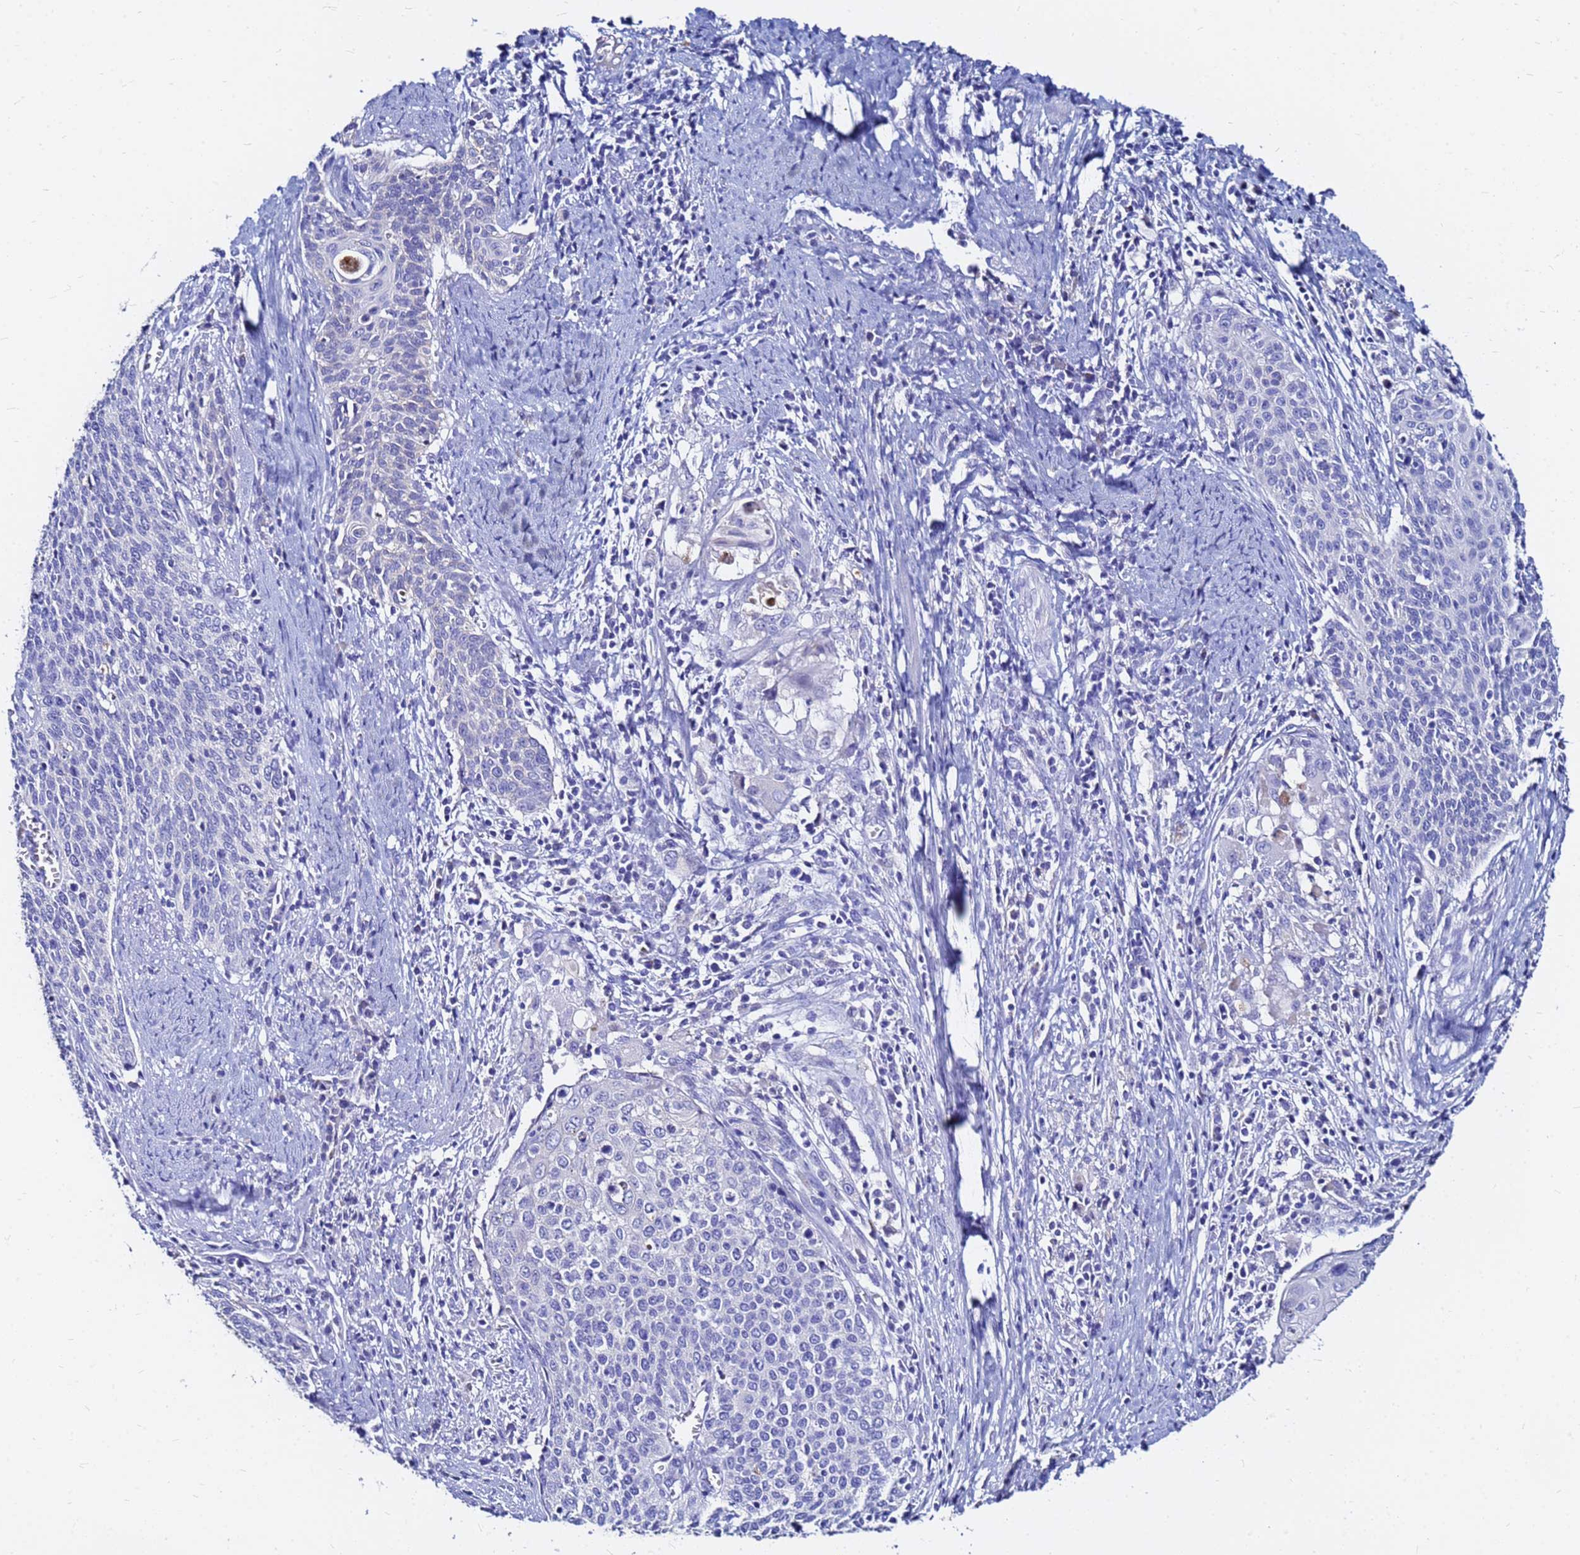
{"staining": {"intensity": "negative", "quantity": "none", "location": "none"}, "tissue": "cervical cancer", "cell_type": "Tumor cells", "image_type": "cancer", "snomed": [{"axis": "morphology", "description": "Squamous cell carcinoma, NOS"}, {"axis": "topography", "description": "Cervix"}], "caption": "Tumor cells are negative for brown protein staining in squamous cell carcinoma (cervical). The staining was performed using DAB (3,3'-diaminobenzidine) to visualize the protein expression in brown, while the nuclei were stained in blue with hematoxylin (Magnification: 20x).", "gene": "FAM183A", "patient": {"sex": "female", "age": 39}}